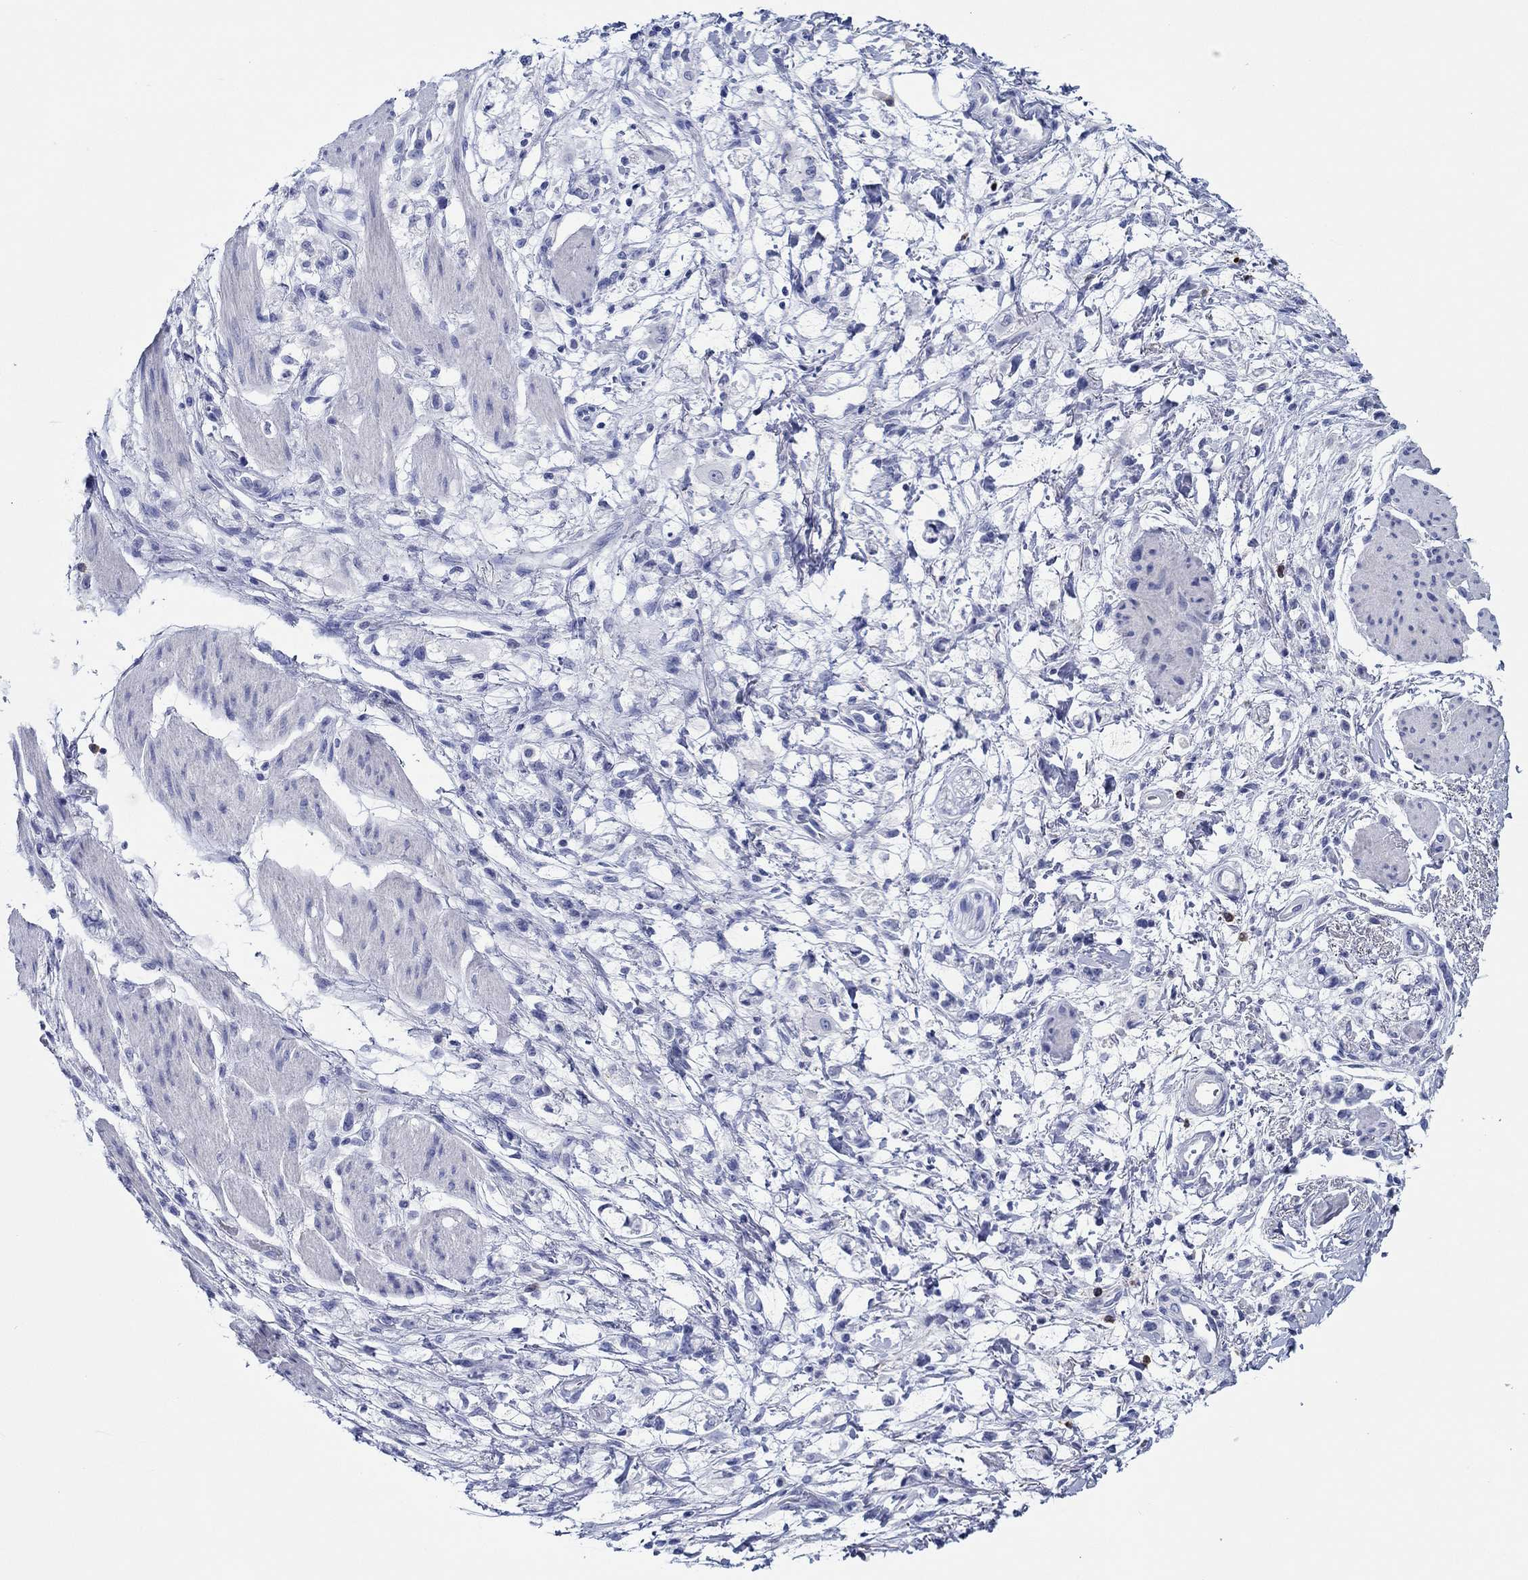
{"staining": {"intensity": "negative", "quantity": "none", "location": "none"}, "tissue": "stomach cancer", "cell_type": "Tumor cells", "image_type": "cancer", "snomed": [{"axis": "morphology", "description": "Adenocarcinoma, NOS"}, {"axis": "topography", "description": "Stomach"}], "caption": "DAB (3,3'-diaminobenzidine) immunohistochemical staining of adenocarcinoma (stomach) exhibits no significant staining in tumor cells.", "gene": "EPX", "patient": {"sex": "female", "age": 60}}